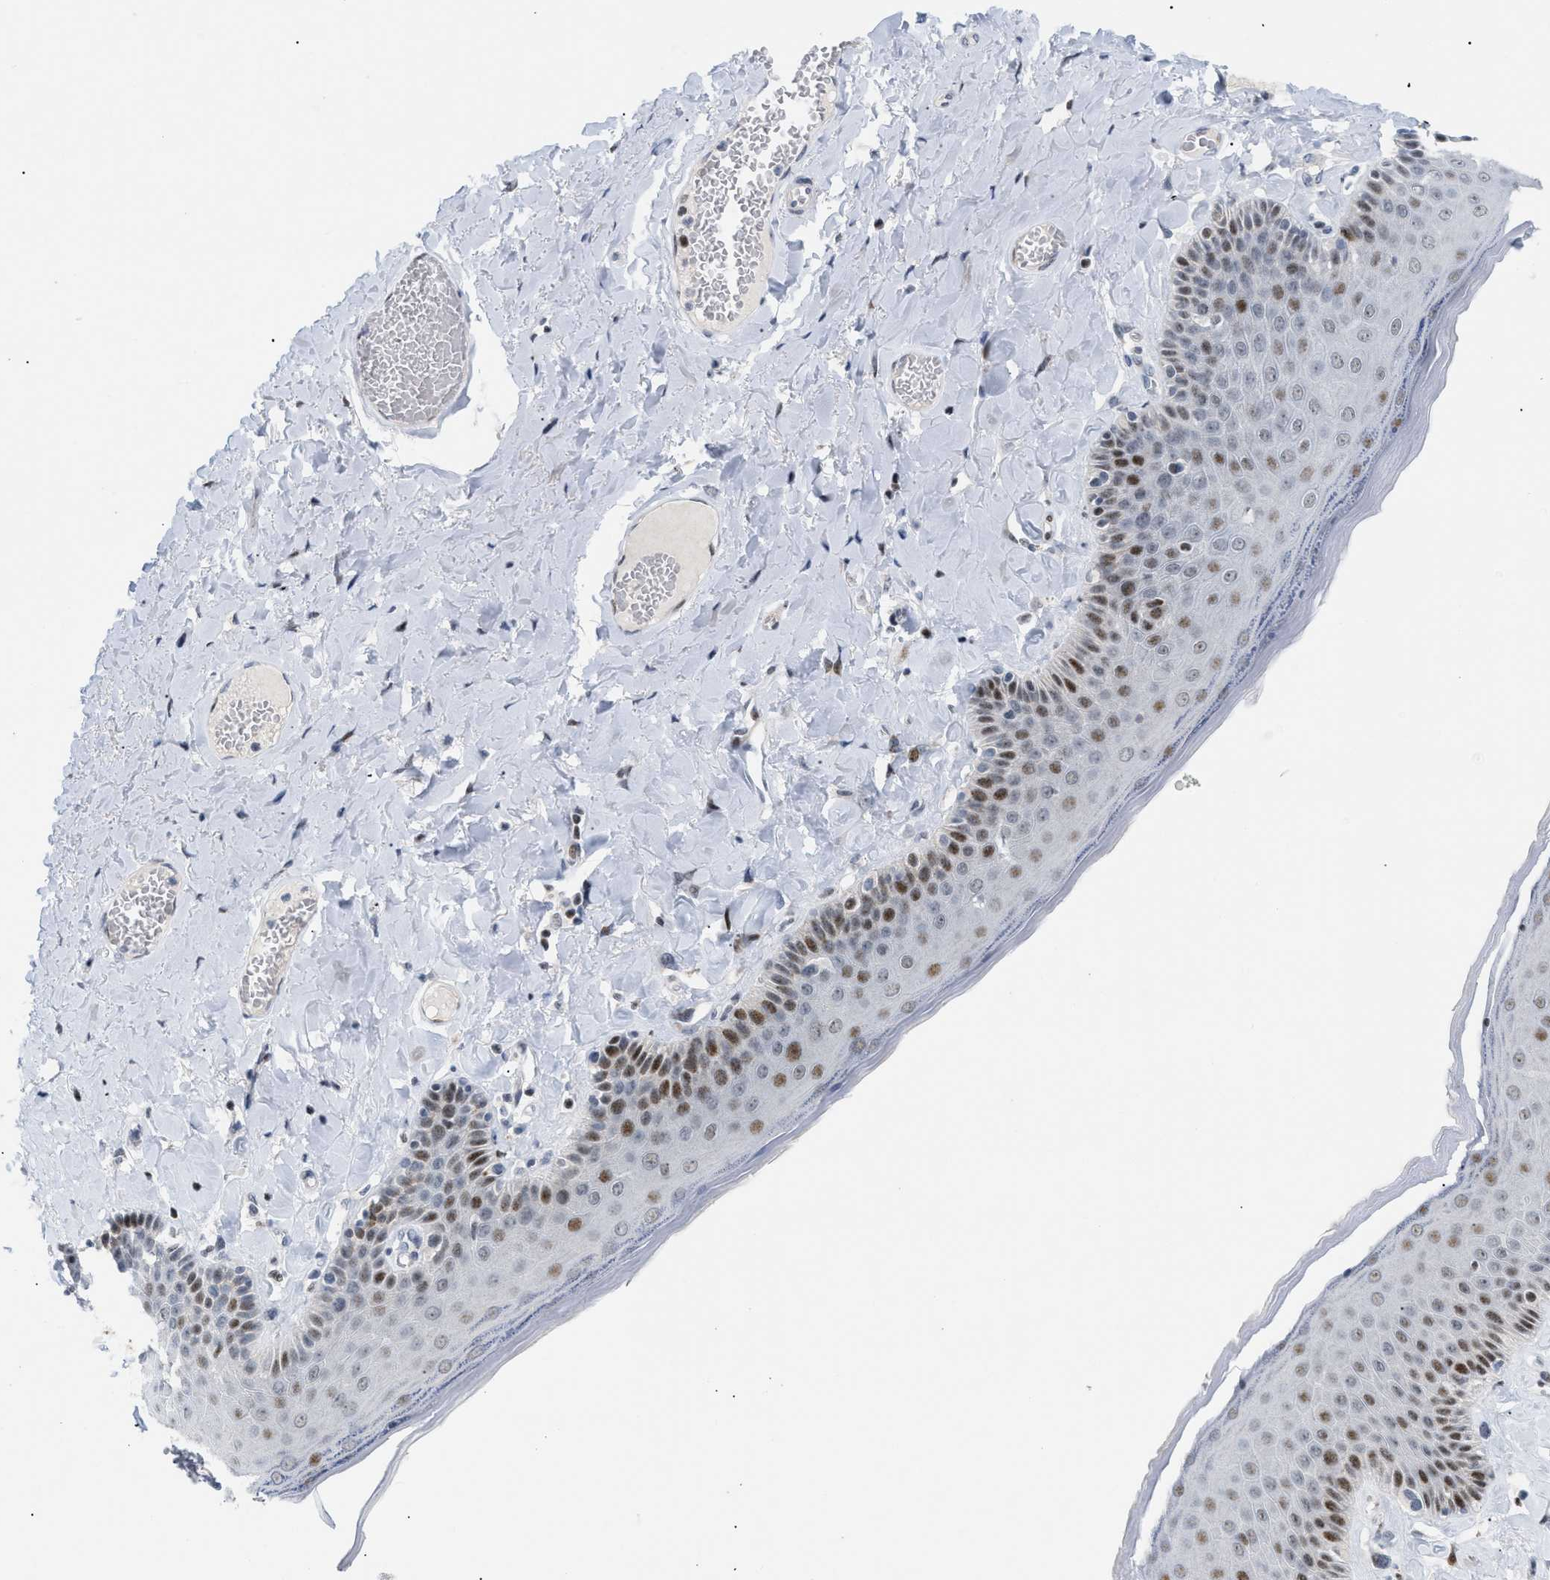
{"staining": {"intensity": "moderate", "quantity": ">75%", "location": "nuclear"}, "tissue": "skin", "cell_type": "Epidermal cells", "image_type": "normal", "snomed": [{"axis": "morphology", "description": "Normal tissue, NOS"}, {"axis": "topography", "description": "Anal"}], "caption": "High-magnification brightfield microscopy of unremarkable skin stained with DAB (brown) and counterstained with hematoxylin (blue). epidermal cells exhibit moderate nuclear staining is identified in about>75% of cells. (DAB (3,3'-diaminobenzidine) = brown stain, brightfield microscopy at high magnification).", "gene": "MED1", "patient": {"sex": "male", "age": 69}}